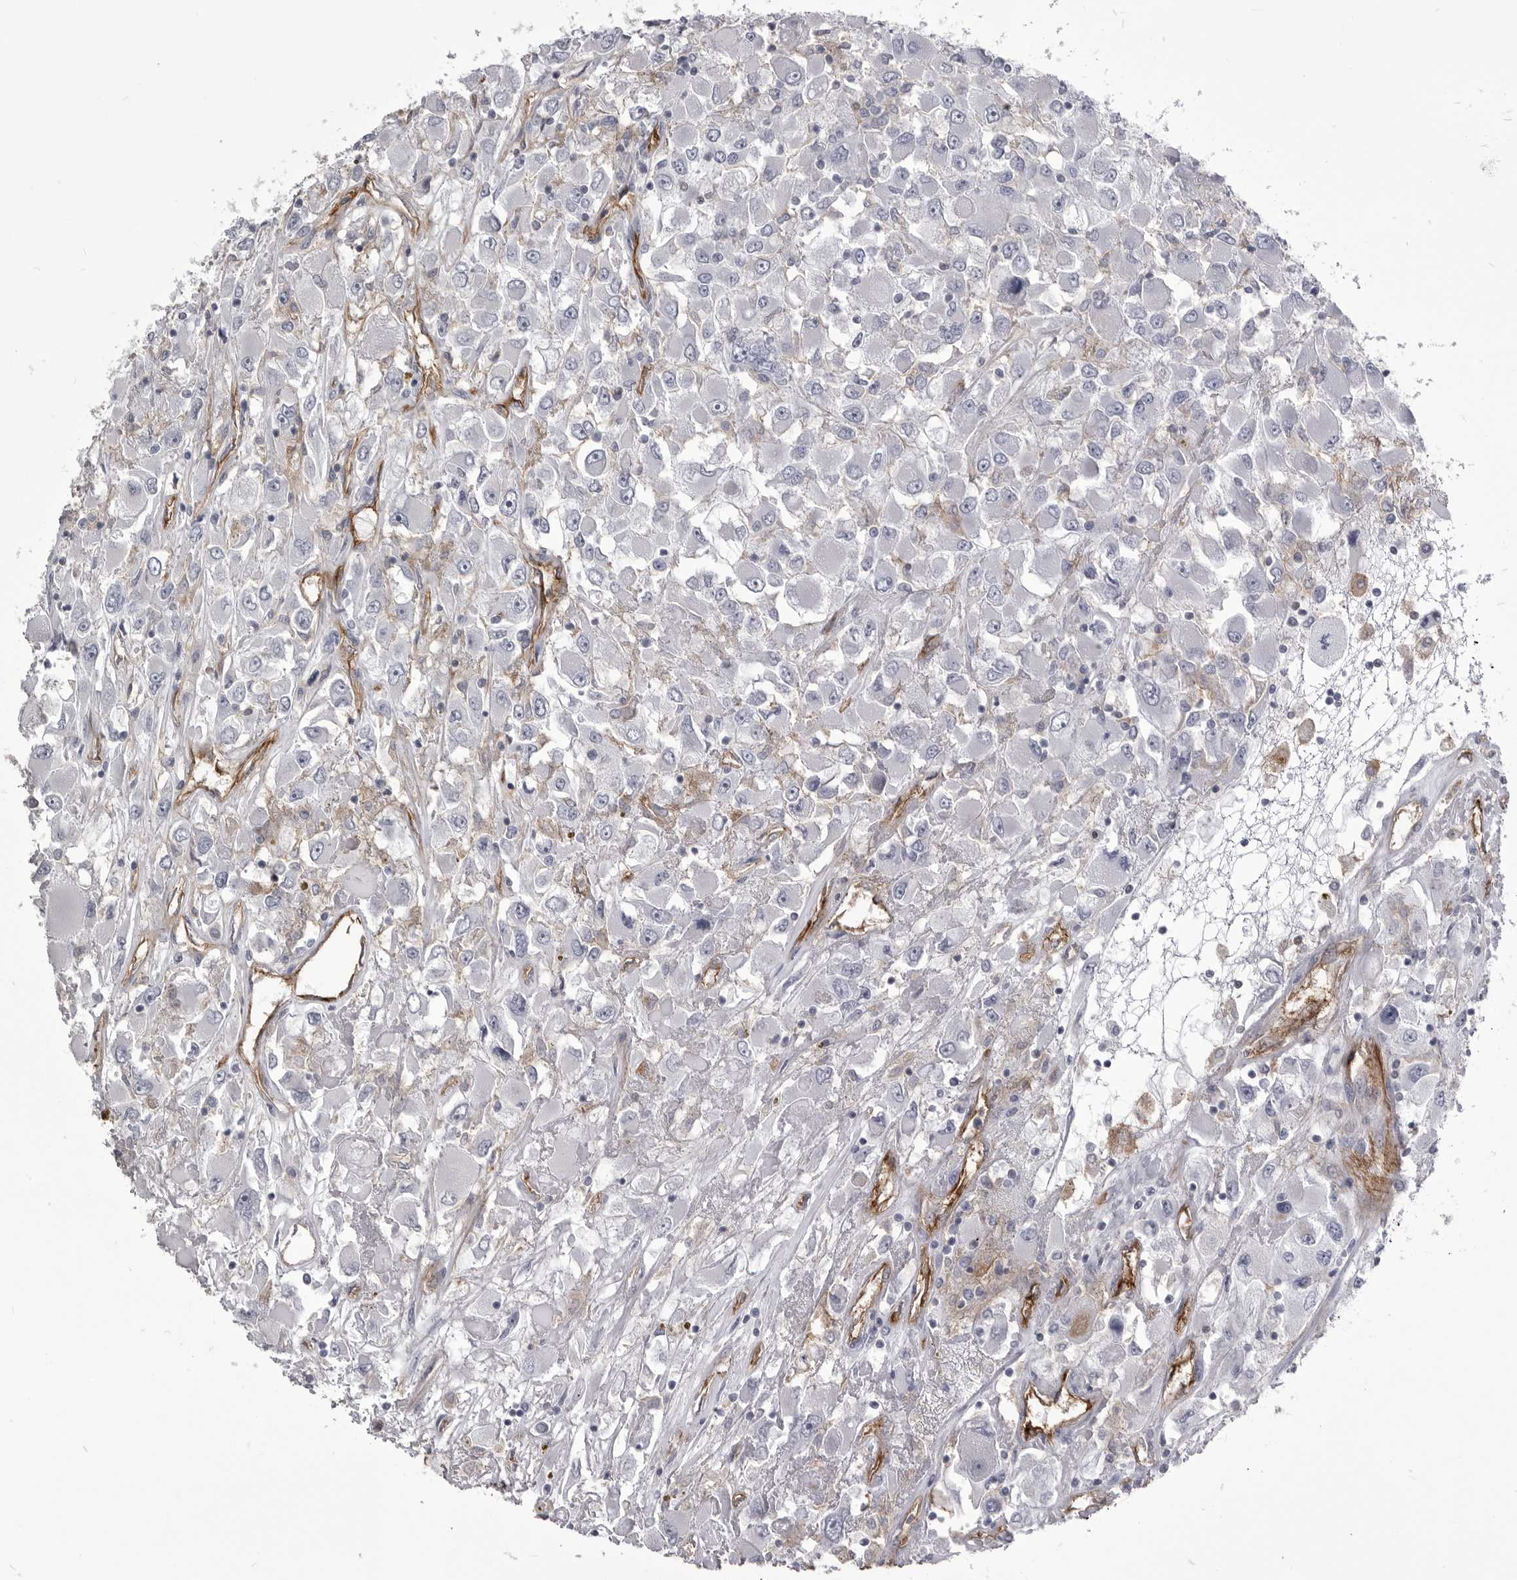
{"staining": {"intensity": "negative", "quantity": "none", "location": "none"}, "tissue": "renal cancer", "cell_type": "Tumor cells", "image_type": "cancer", "snomed": [{"axis": "morphology", "description": "Adenocarcinoma, NOS"}, {"axis": "topography", "description": "Kidney"}], "caption": "Tumor cells show no significant staining in renal adenocarcinoma.", "gene": "OPLAH", "patient": {"sex": "female", "age": 52}}